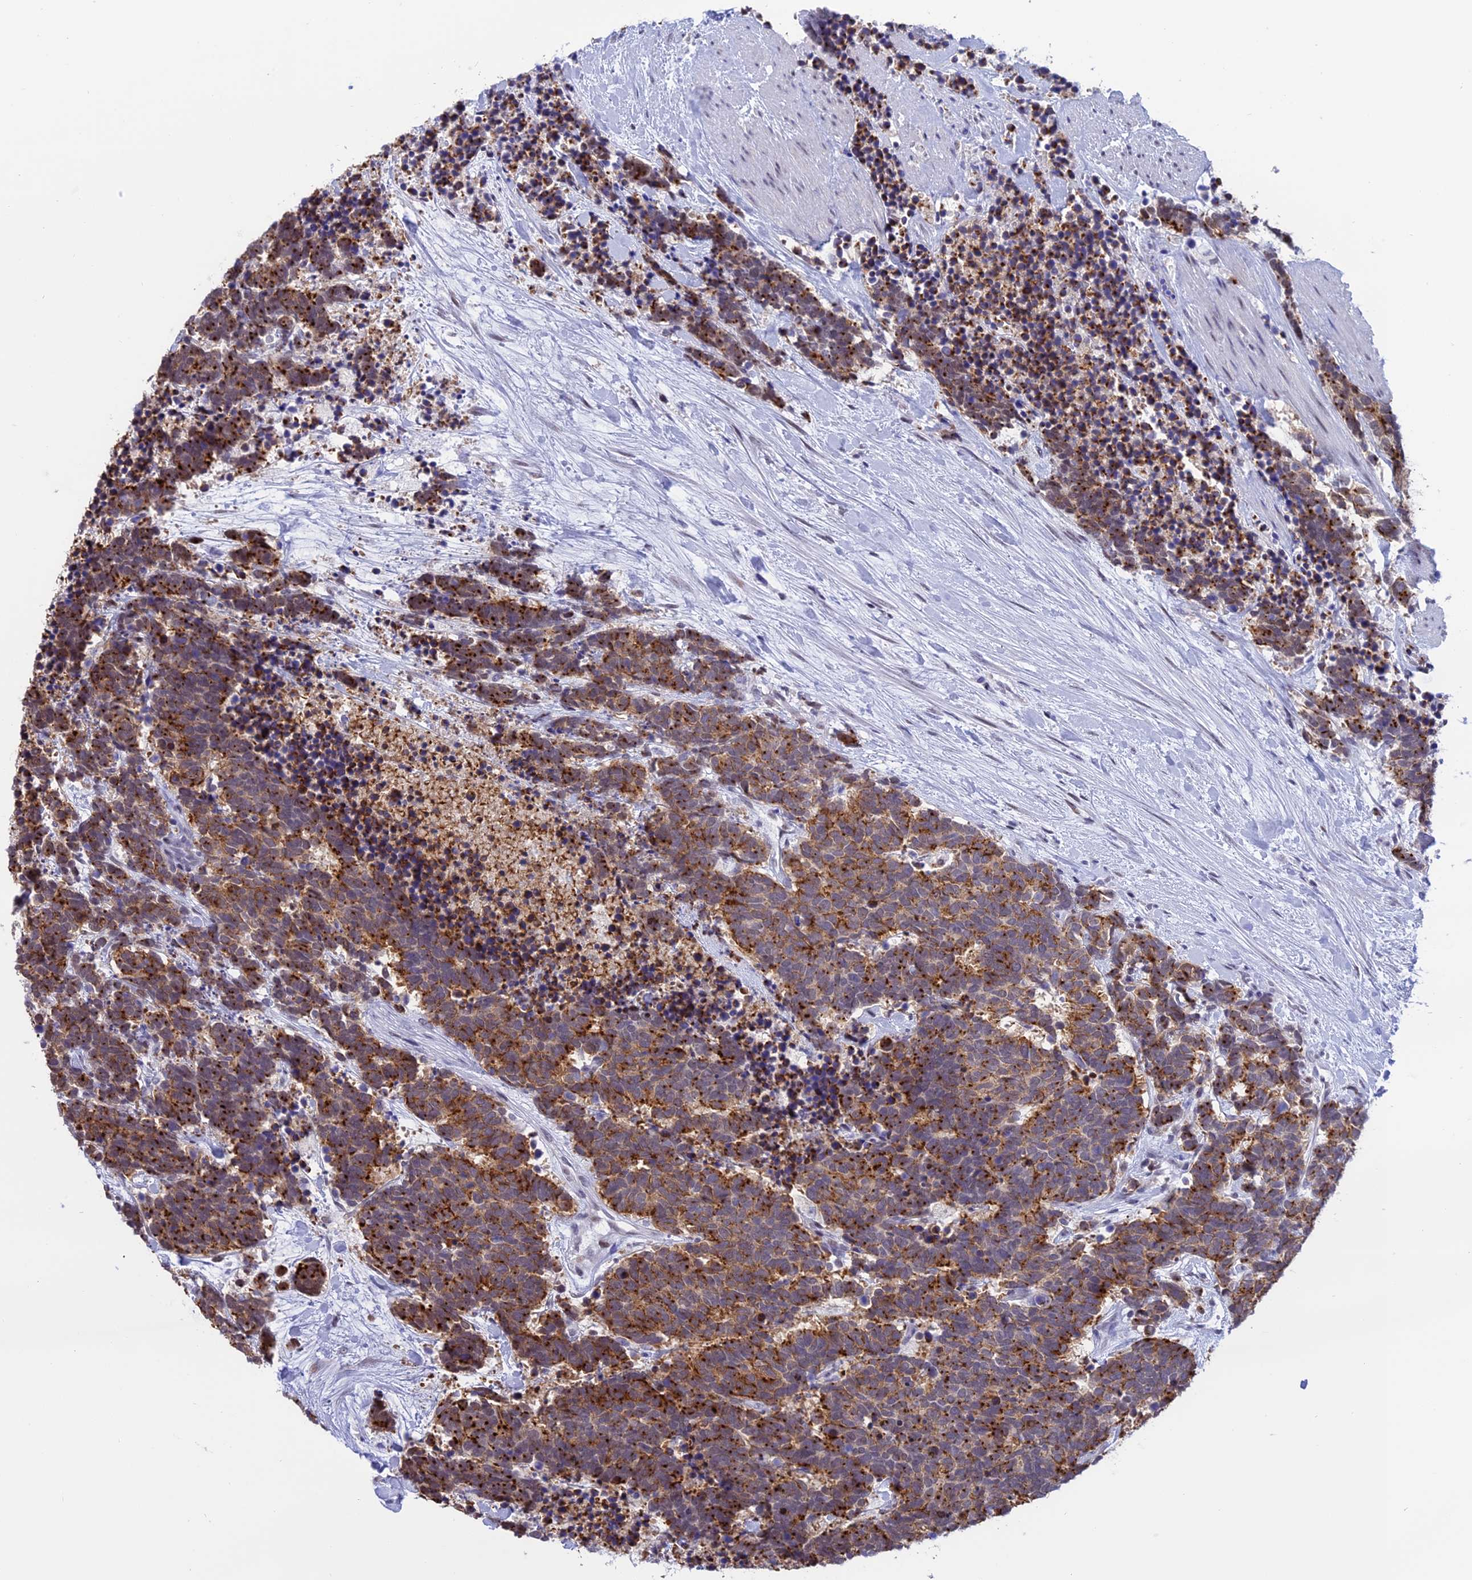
{"staining": {"intensity": "strong", "quantity": "25%-75%", "location": "cytoplasmic/membranous"}, "tissue": "carcinoid", "cell_type": "Tumor cells", "image_type": "cancer", "snomed": [{"axis": "morphology", "description": "Carcinoma, NOS"}, {"axis": "morphology", "description": "Carcinoid, malignant, NOS"}, {"axis": "topography", "description": "Prostate"}], "caption": "The micrograph displays a brown stain indicating the presence of a protein in the cytoplasmic/membranous of tumor cells in carcinoid. (Brightfield microscopy of DAB IHC at high magnification).", "gene": "SPIRE2", "patient": {"sex": "male", "age": 57}}